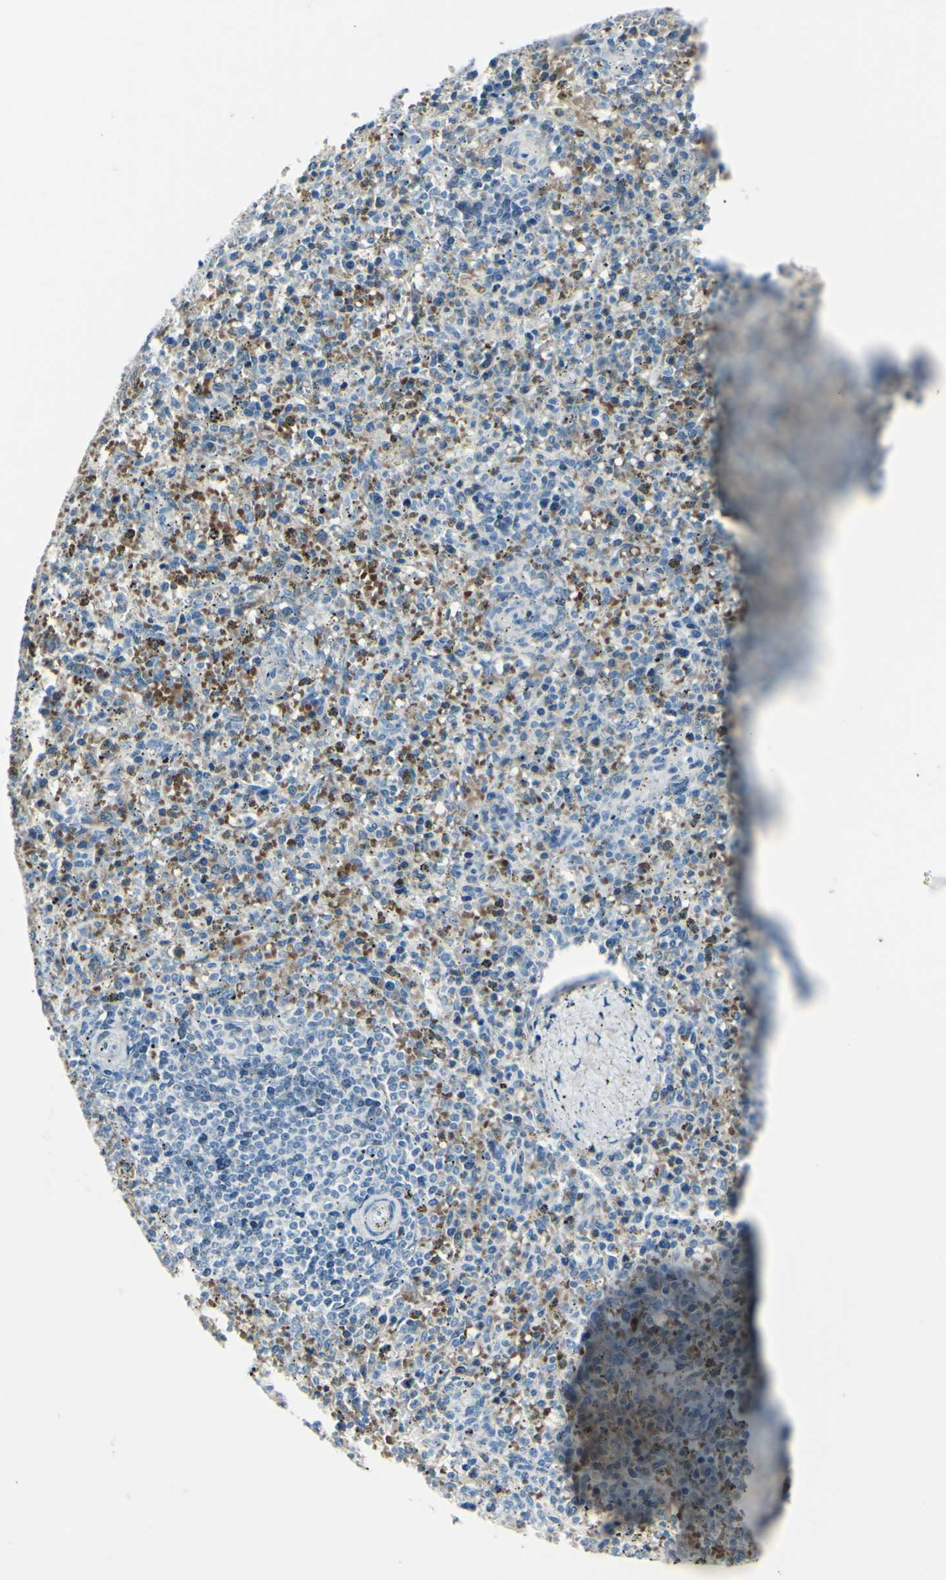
{"staining": {"intensity": "moderate", "quantity": "<25%", "location": "cytoplasmic/membranous"}, "tissue": "spleen", "cell_type": "Cells in red pulp", "image_type": "normal", "snomed": [{"axis": "morphology", "description": "Normal tissue, NOS"}, {"axis": "topography", "description": "Spleen"}], "caption": "Cells in red pulp display low levels of moderate cytoplasmic/membranous expression in about <25% of cells in unremarkable human spleen.", "gene": "CA2", "patient": {"sex": "male", "age": 72}}